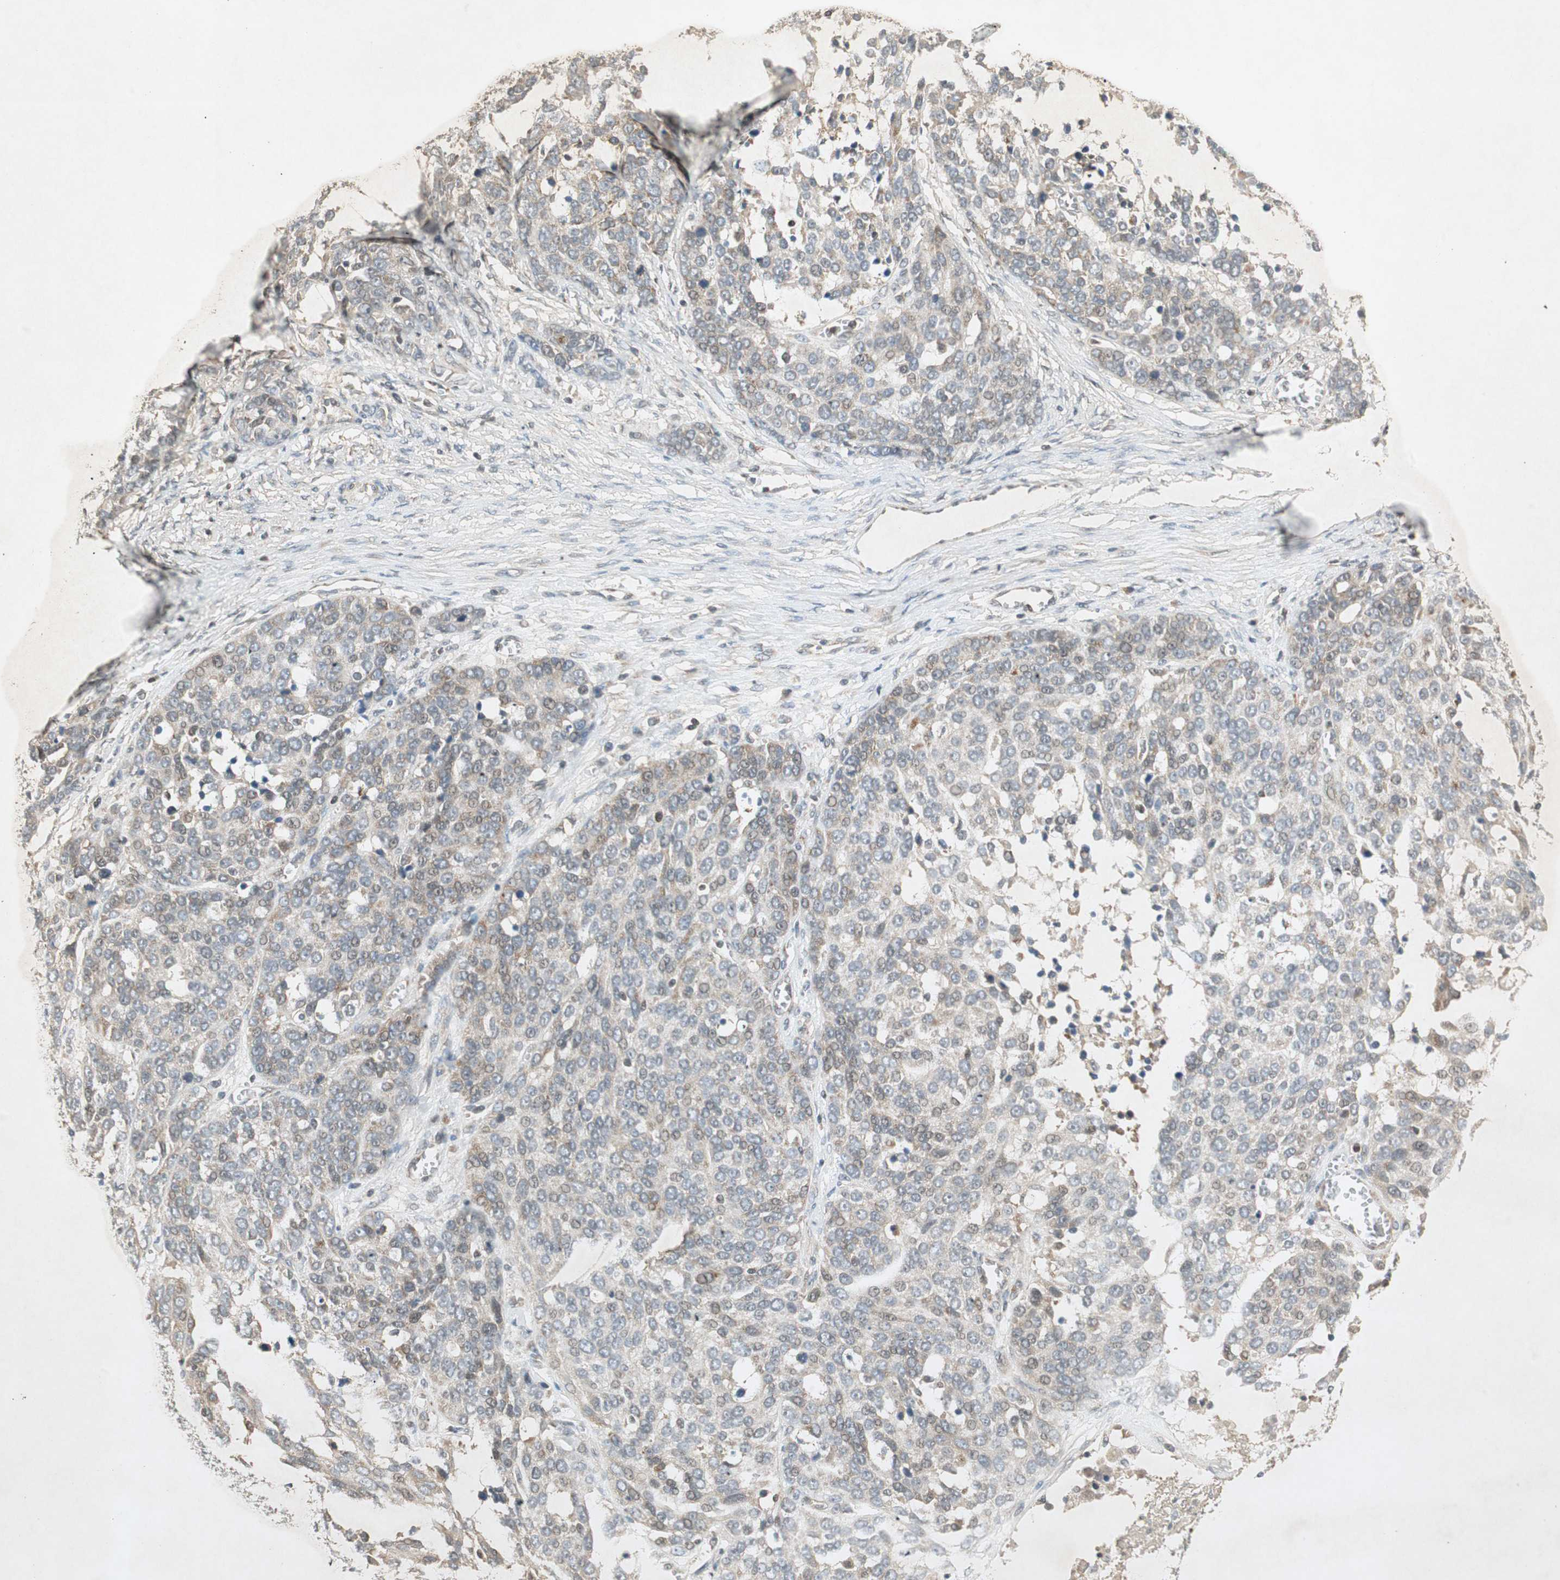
{"staining": {"intensity": "weak", "quantity": "25%-75%", "location": "cytoplasmic/membranous,nuclear"}, "tissue": "ovarian cancer", "cell_type": "Tumor cells", "image_type": "cancer", "snomed": [{"axis": "morphology", "description": "Cystadenocarcinoma, serous, NOS"}, {"axis": "topography", "description": "Ovary"}], "caption": "Protein staining reveals weak cytoplasmic/membranous and nuclear expression in approximately 25%-75% of tumor cells in ovarian cancer.", "gene": "USP2", "patient": {"sex": "female", "age": 44}}